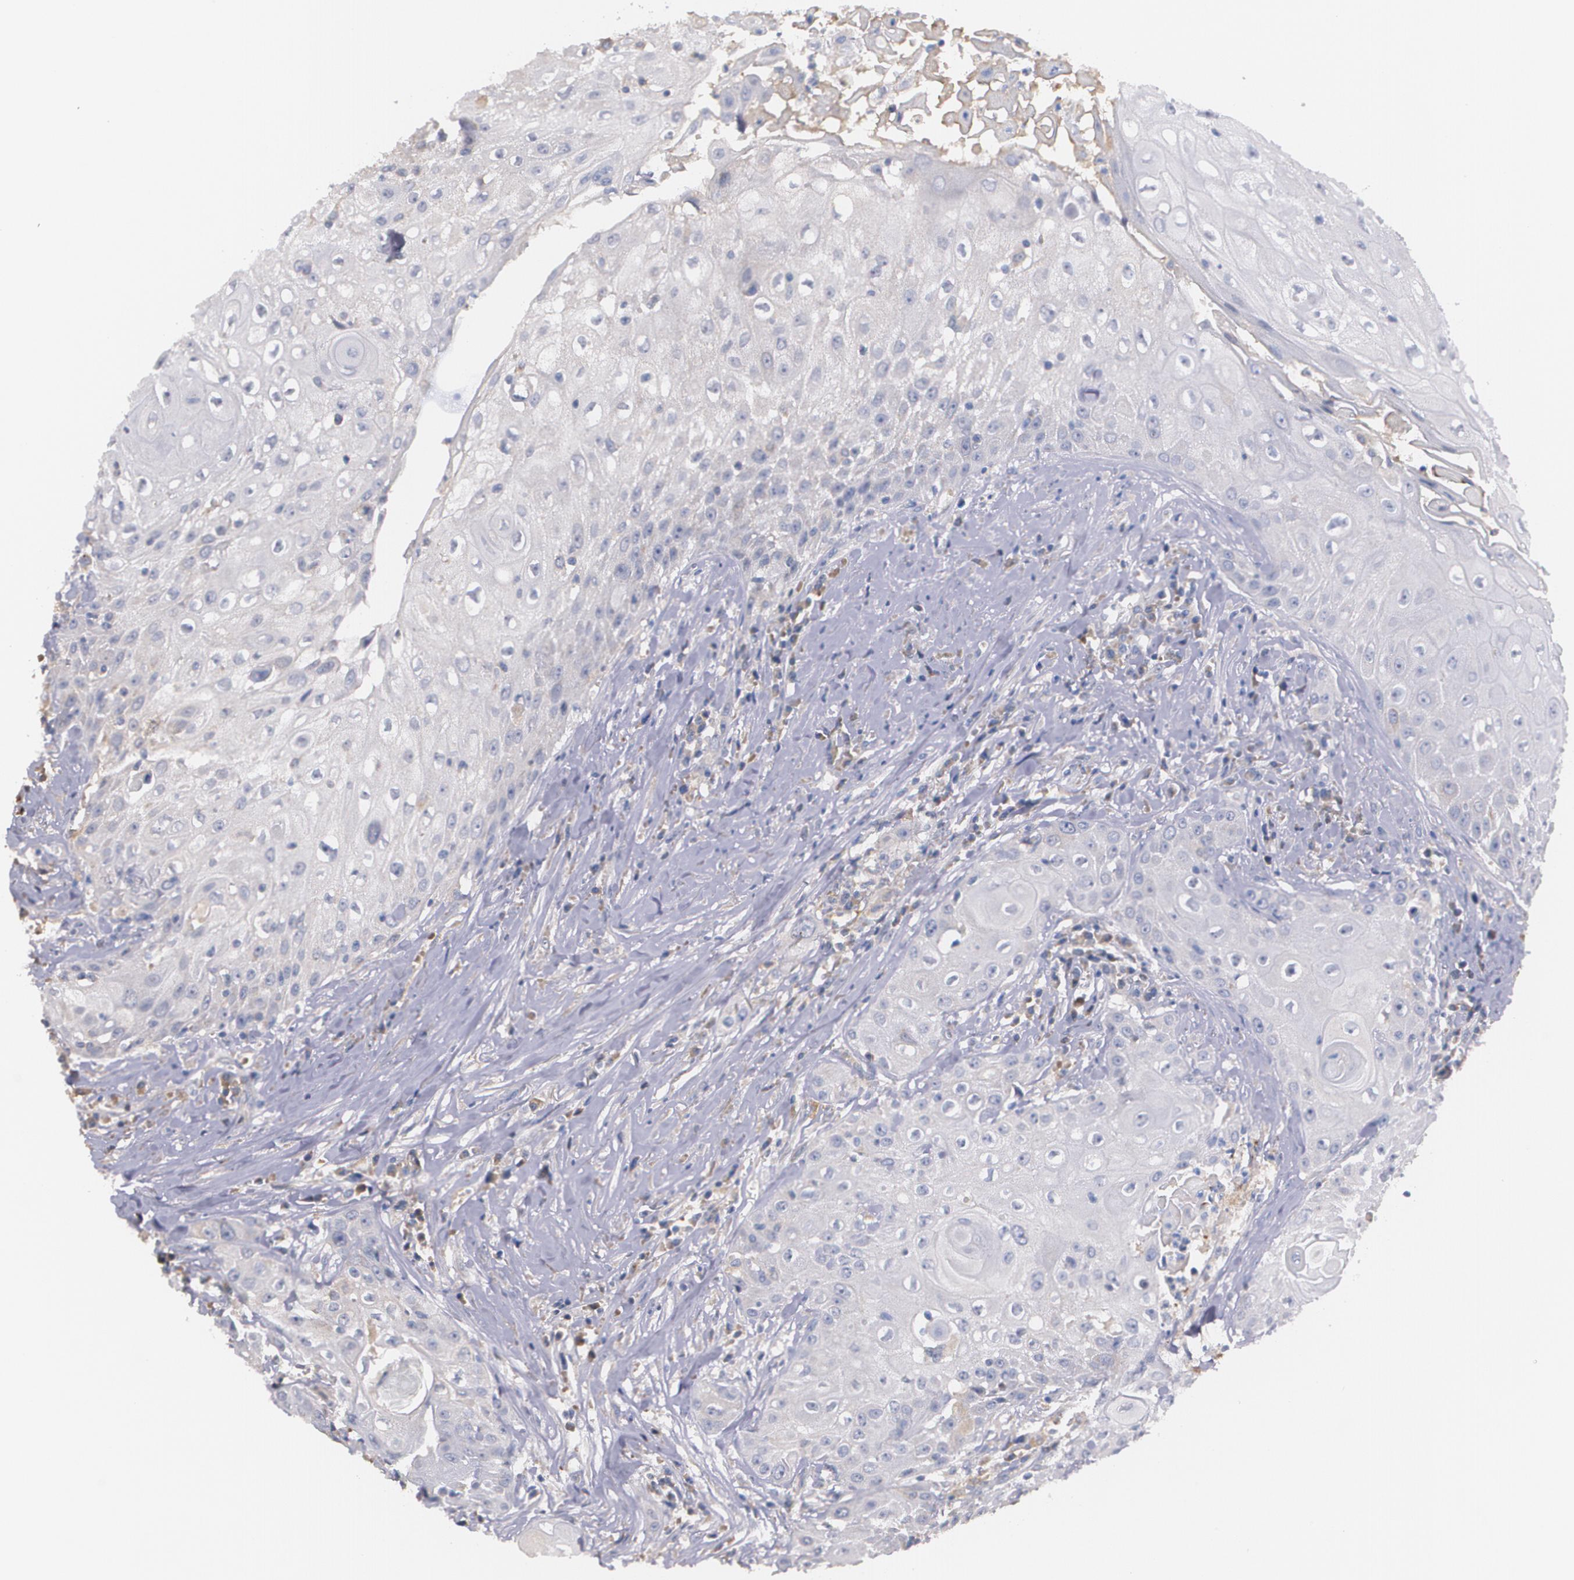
{"staining": {"intensity": "weak", "quantity": "<25%", "location": "cytoplasmic/membranous"}, "tissue": "head and neck cancer", "cell_type": "Tumor cells", "image_type": "cancer", "snomed": [{"axis": "morphology", "description": "Squamous cell carcinoma, NOS"}, {"axis": "topography", "description": "Oral tissue"}, {"axis": "topography", "description": "Head-Neck"}], "caption": "An image of head and neck squamous cell carcinoma stained for a protein displays no brown staining in tumor cells.", "gene": "AMBP", "patient": {"sex": "female", "age": 82}}